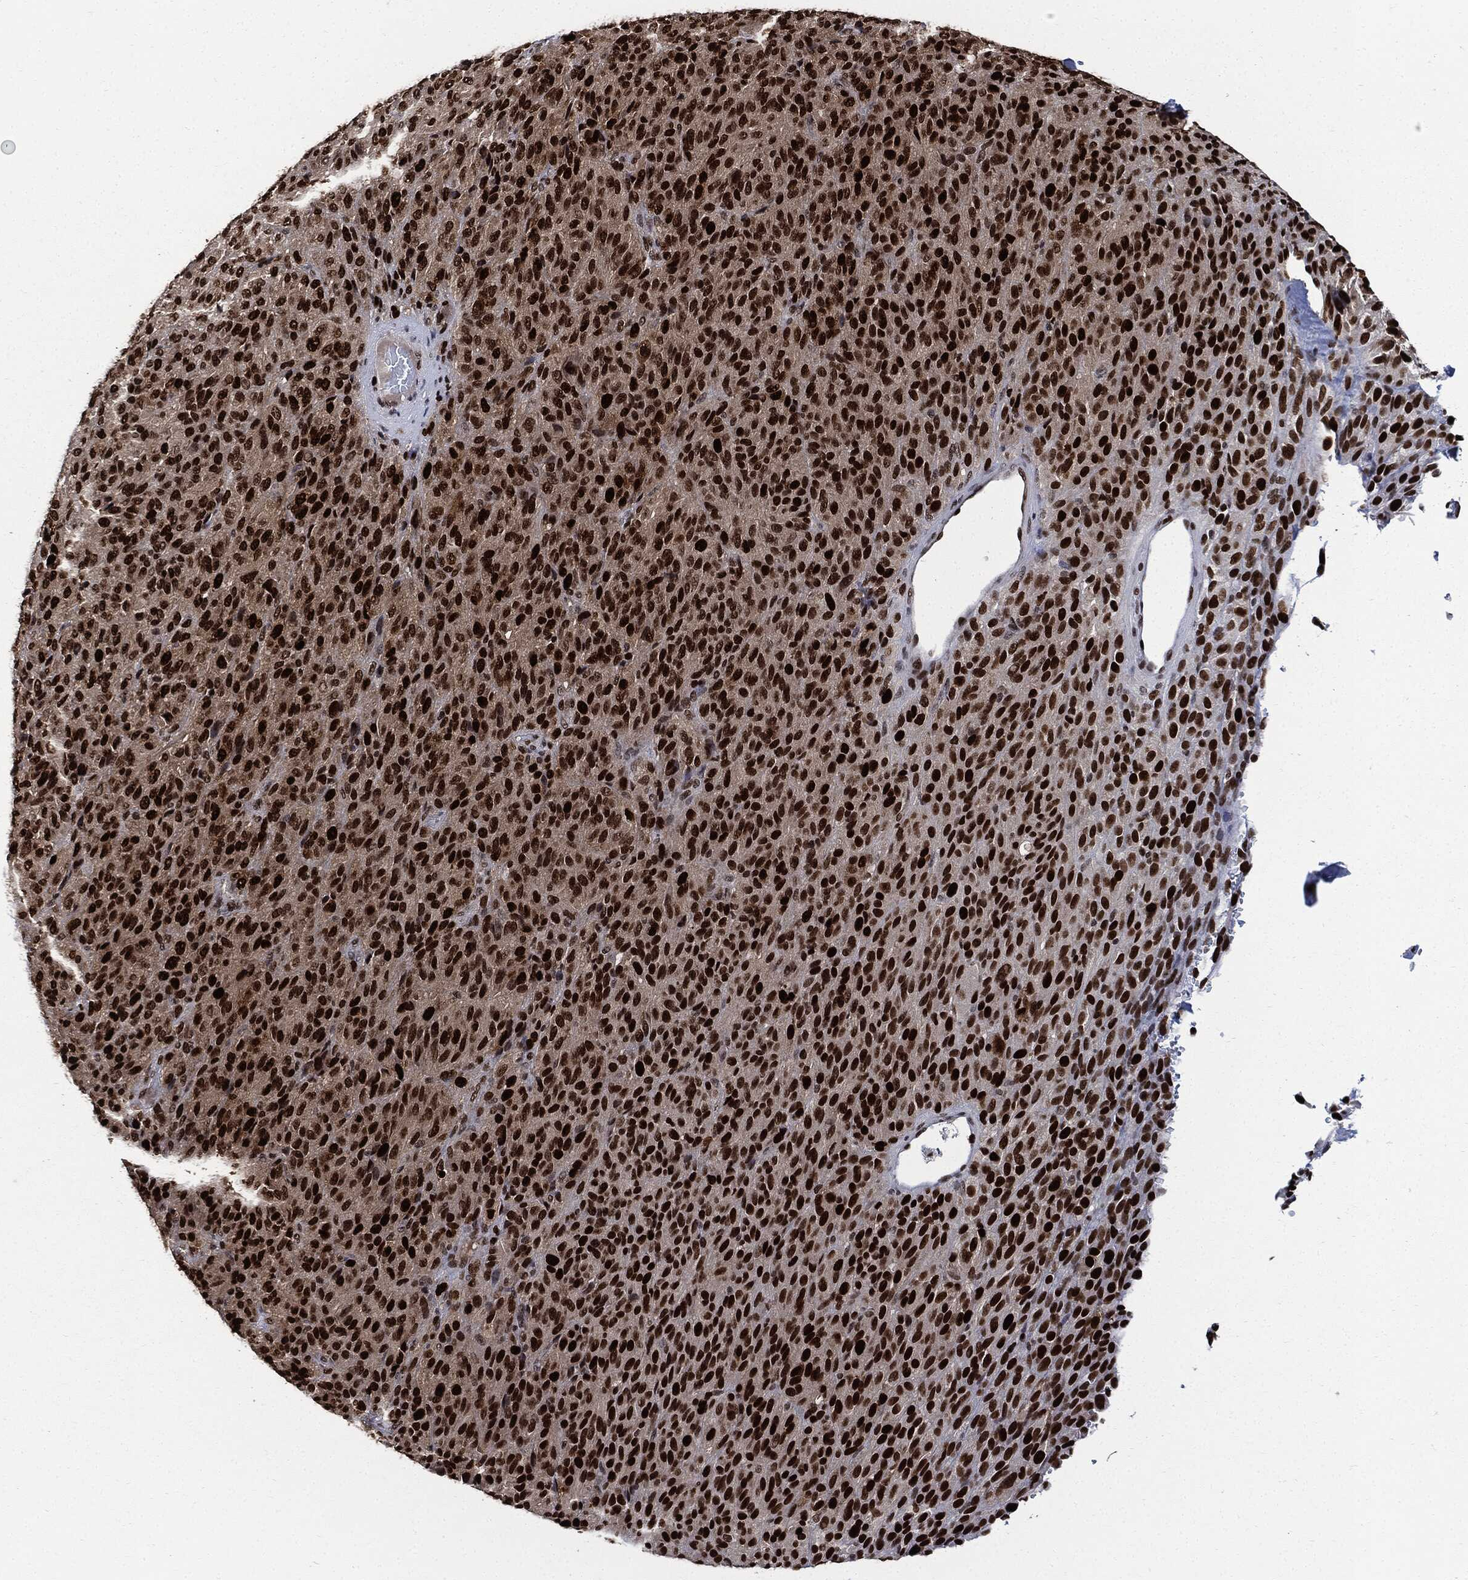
{"staining": {"intensity": "strong", "quantity": ">75%", "location": "nuclear"}, "tissue": "melanoma", "cell_type": "Tumor cells", "image_type": "cancer", "snomed": [{"axis": "morphology", "description": "Malignant melanoma, Metastatic site"}, {"axis": "topography", "description": "Brain"}], "caption": "Immunohistochemical staining of human malignant melanoma (metastatic site) displays high levels of strong nuclear expression in about >75% of tumor cells.", "gene": "PCNA", "patient": {"sex": "female", "age": 56}}